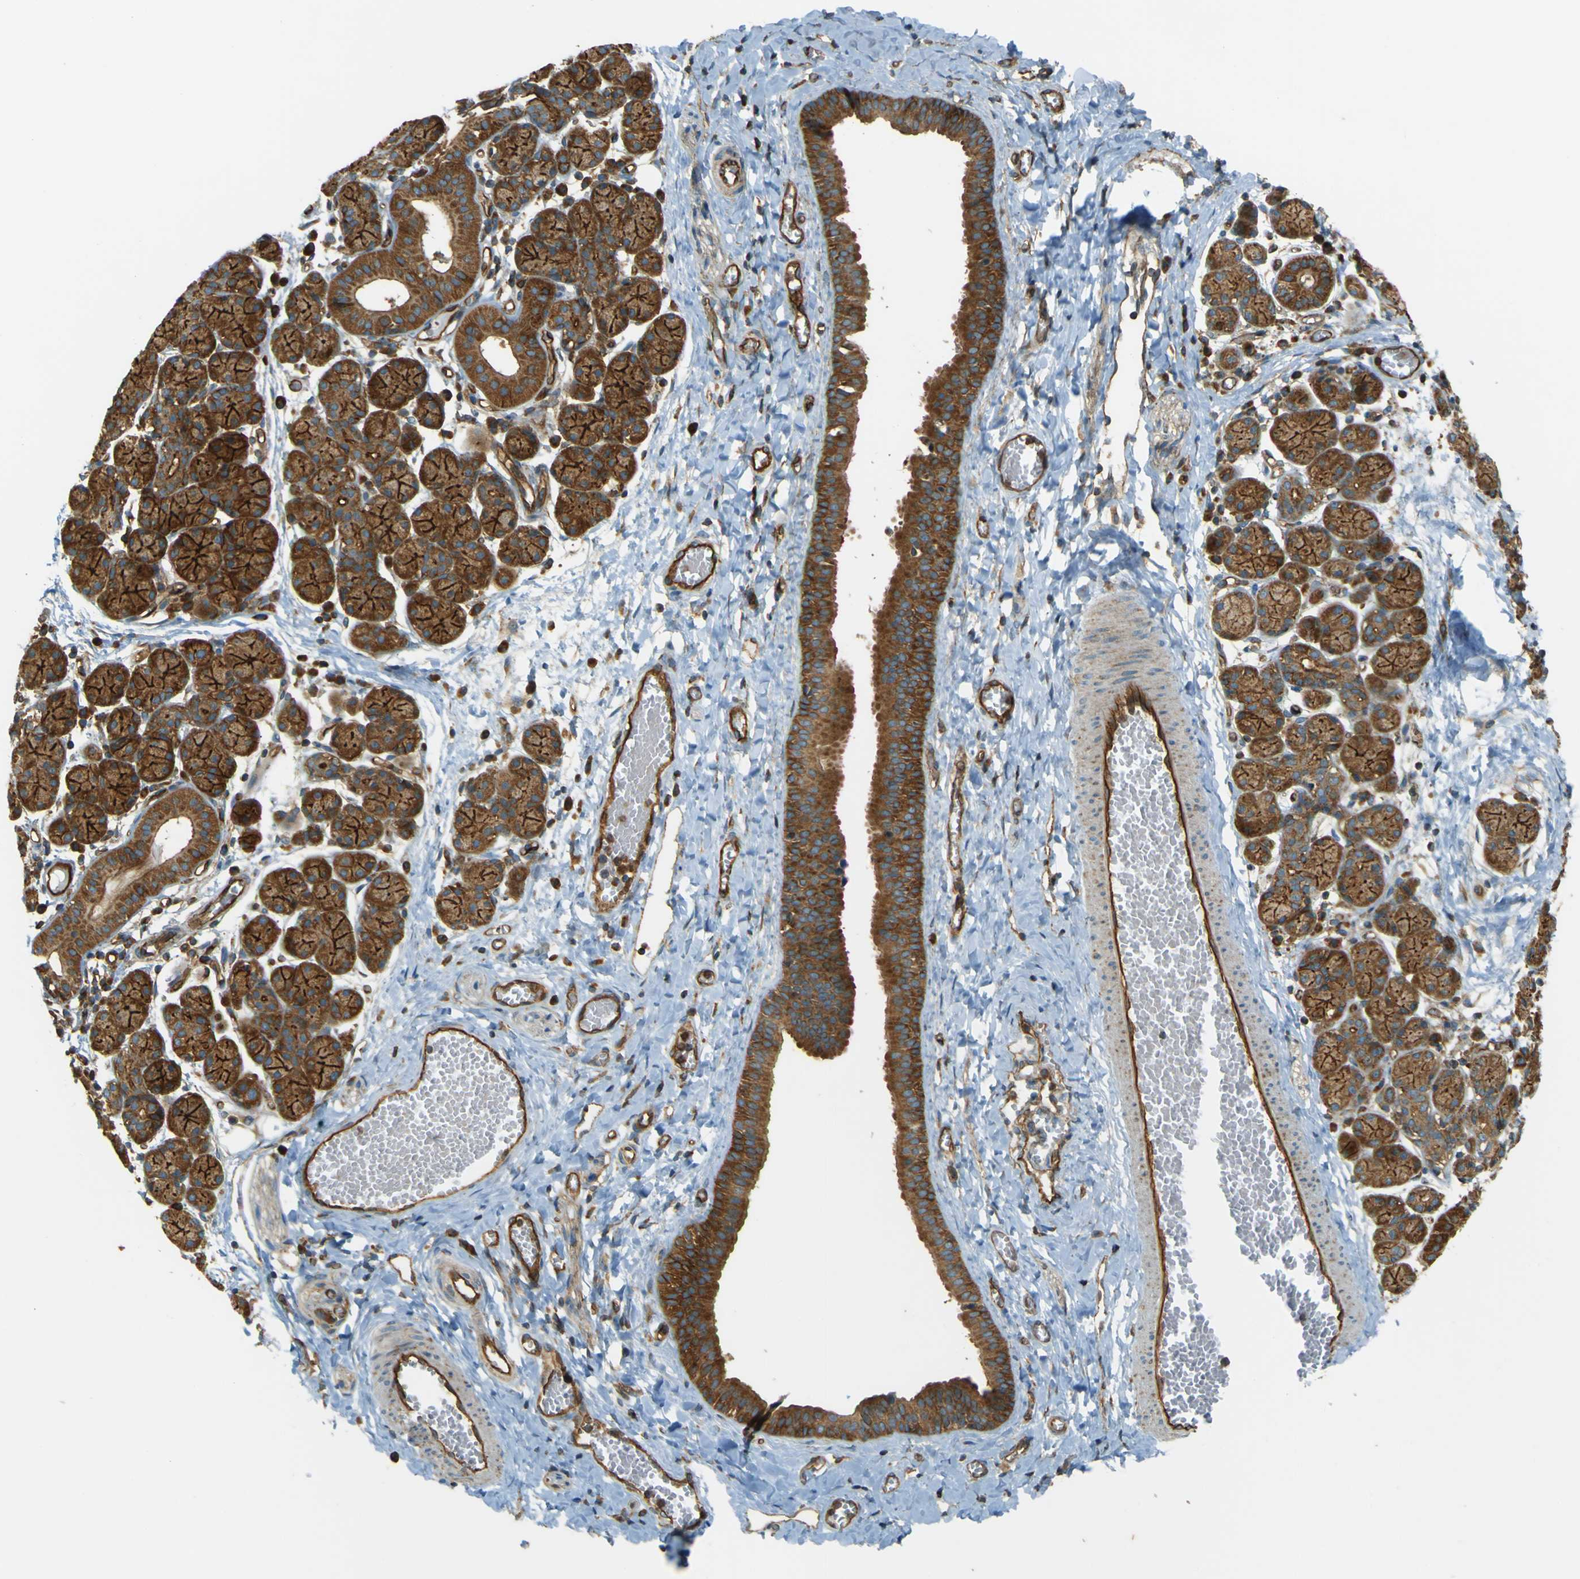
{"staining": {"intensity": "strong", "quantity": ">75%", "location": "cytoplasmic/membranous"}, "tissue": "salivary gland", "cell_type": "Glandular cells", "image_type": "normal", "snomed": [{"axis": "morphology", "description": "Normal tissue, NOS"}, {"axis": "morphology", "description": "Inflammation, NOS"}, {"axis": "topography", "description": "Lymph node"}, {"axis": "topography", "description": "Salivary gland"}], "caption": "A brown stain highlights strong cytoplasmic/membranous positivity of a protein in glandular cells of benign salivary gland.", "gene": "DNAJC5", "patient": {"sex": "male", "age": 3}}